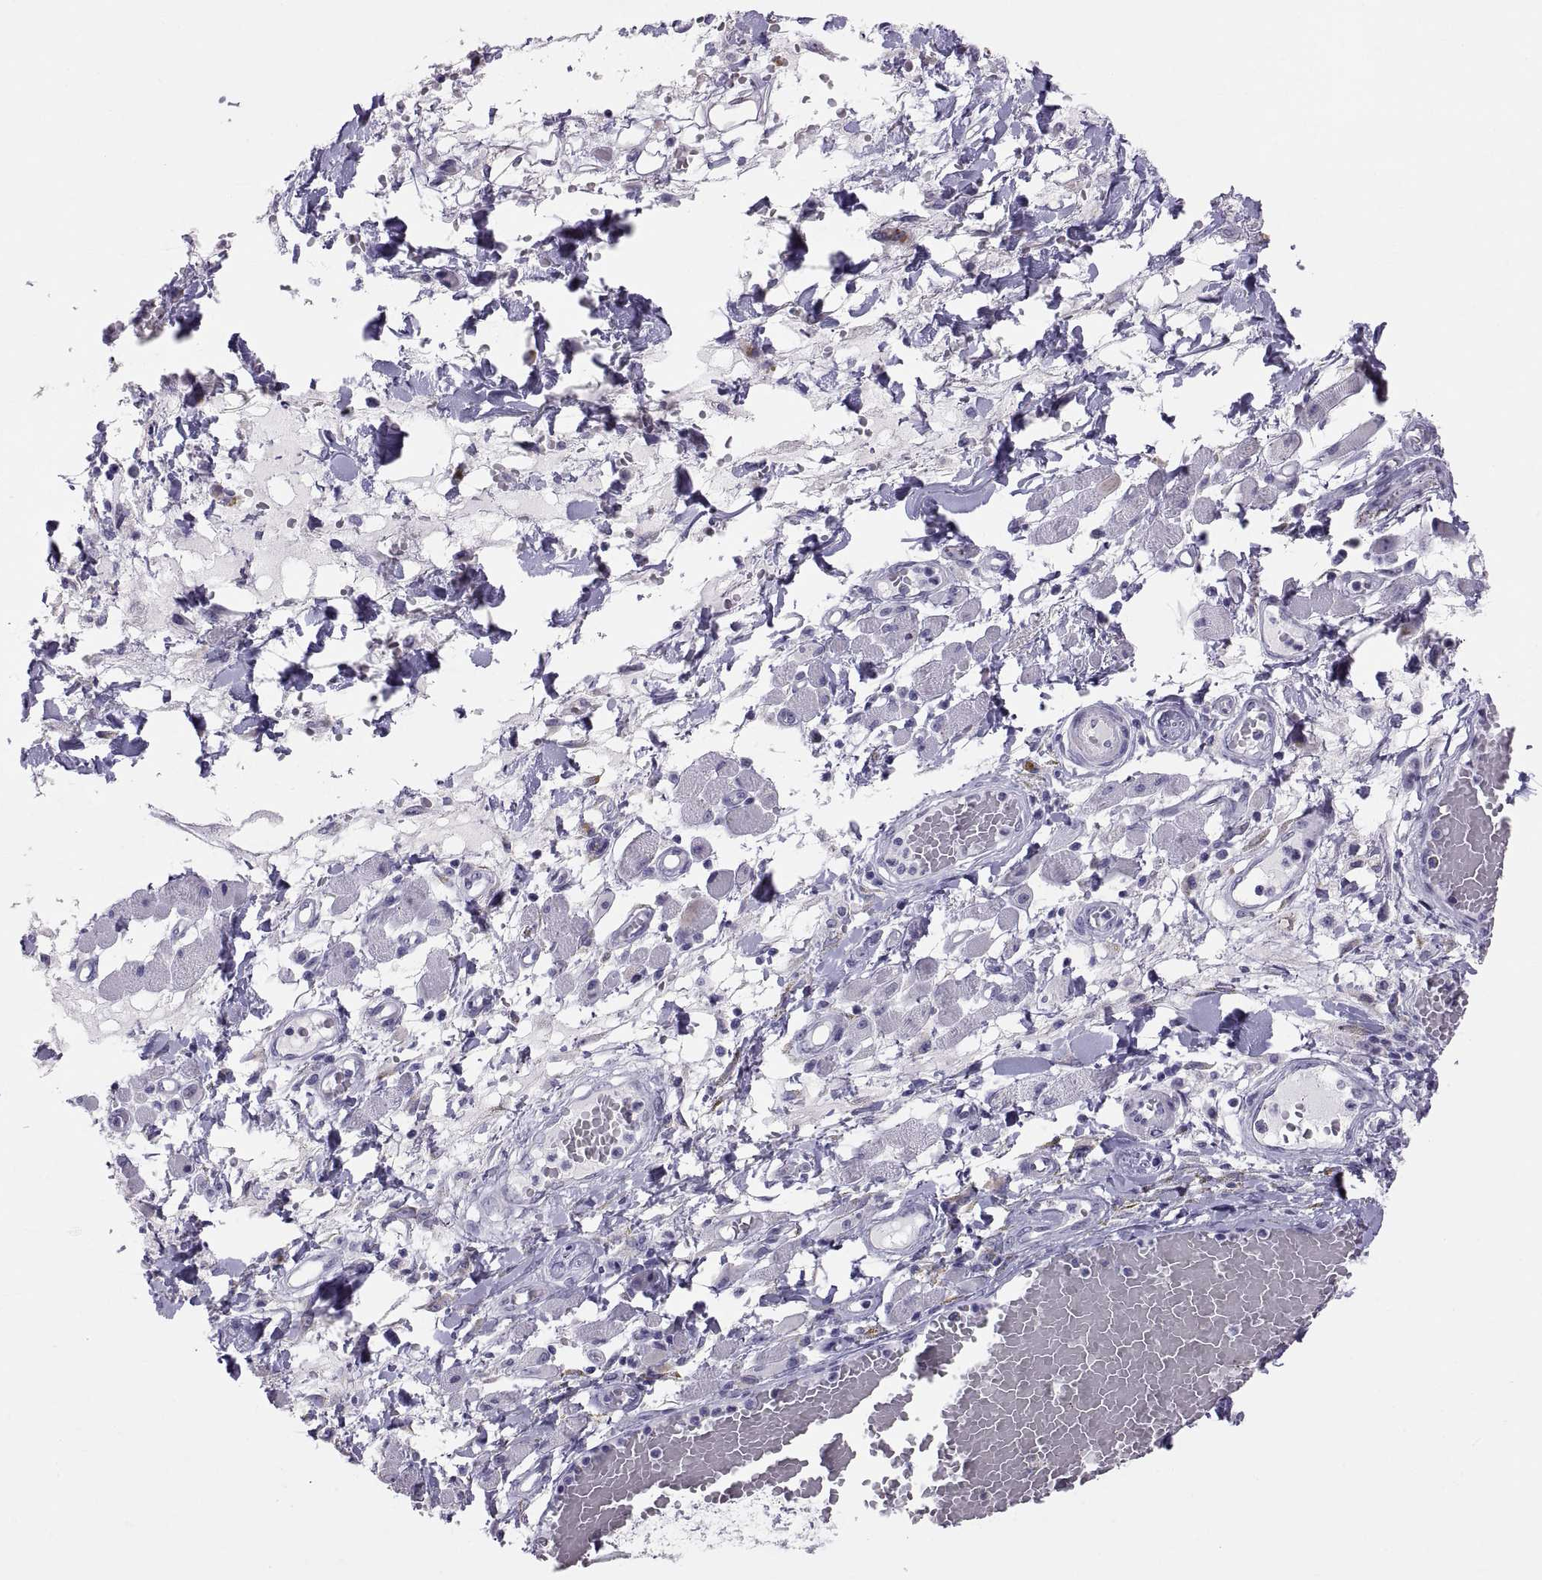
{"staining": {"intensity": "negative", "quantity": "none", "location": "none"}, "tissue": "melanoma", "cell_type": "Tumor cells", "image_type": "cancer", "snomed": [{"axis": "morphology", "description": "Malignant melanoma, NOS"}, {"axis": "topography", "description": "Skin"}], "caption": "The immunohistochemistry photomicrograph has no significant expression in tumor cells of malignant melanoma tissue.", "gene": "FAM170A", "patient": {"sex": "female", "age": 91}}